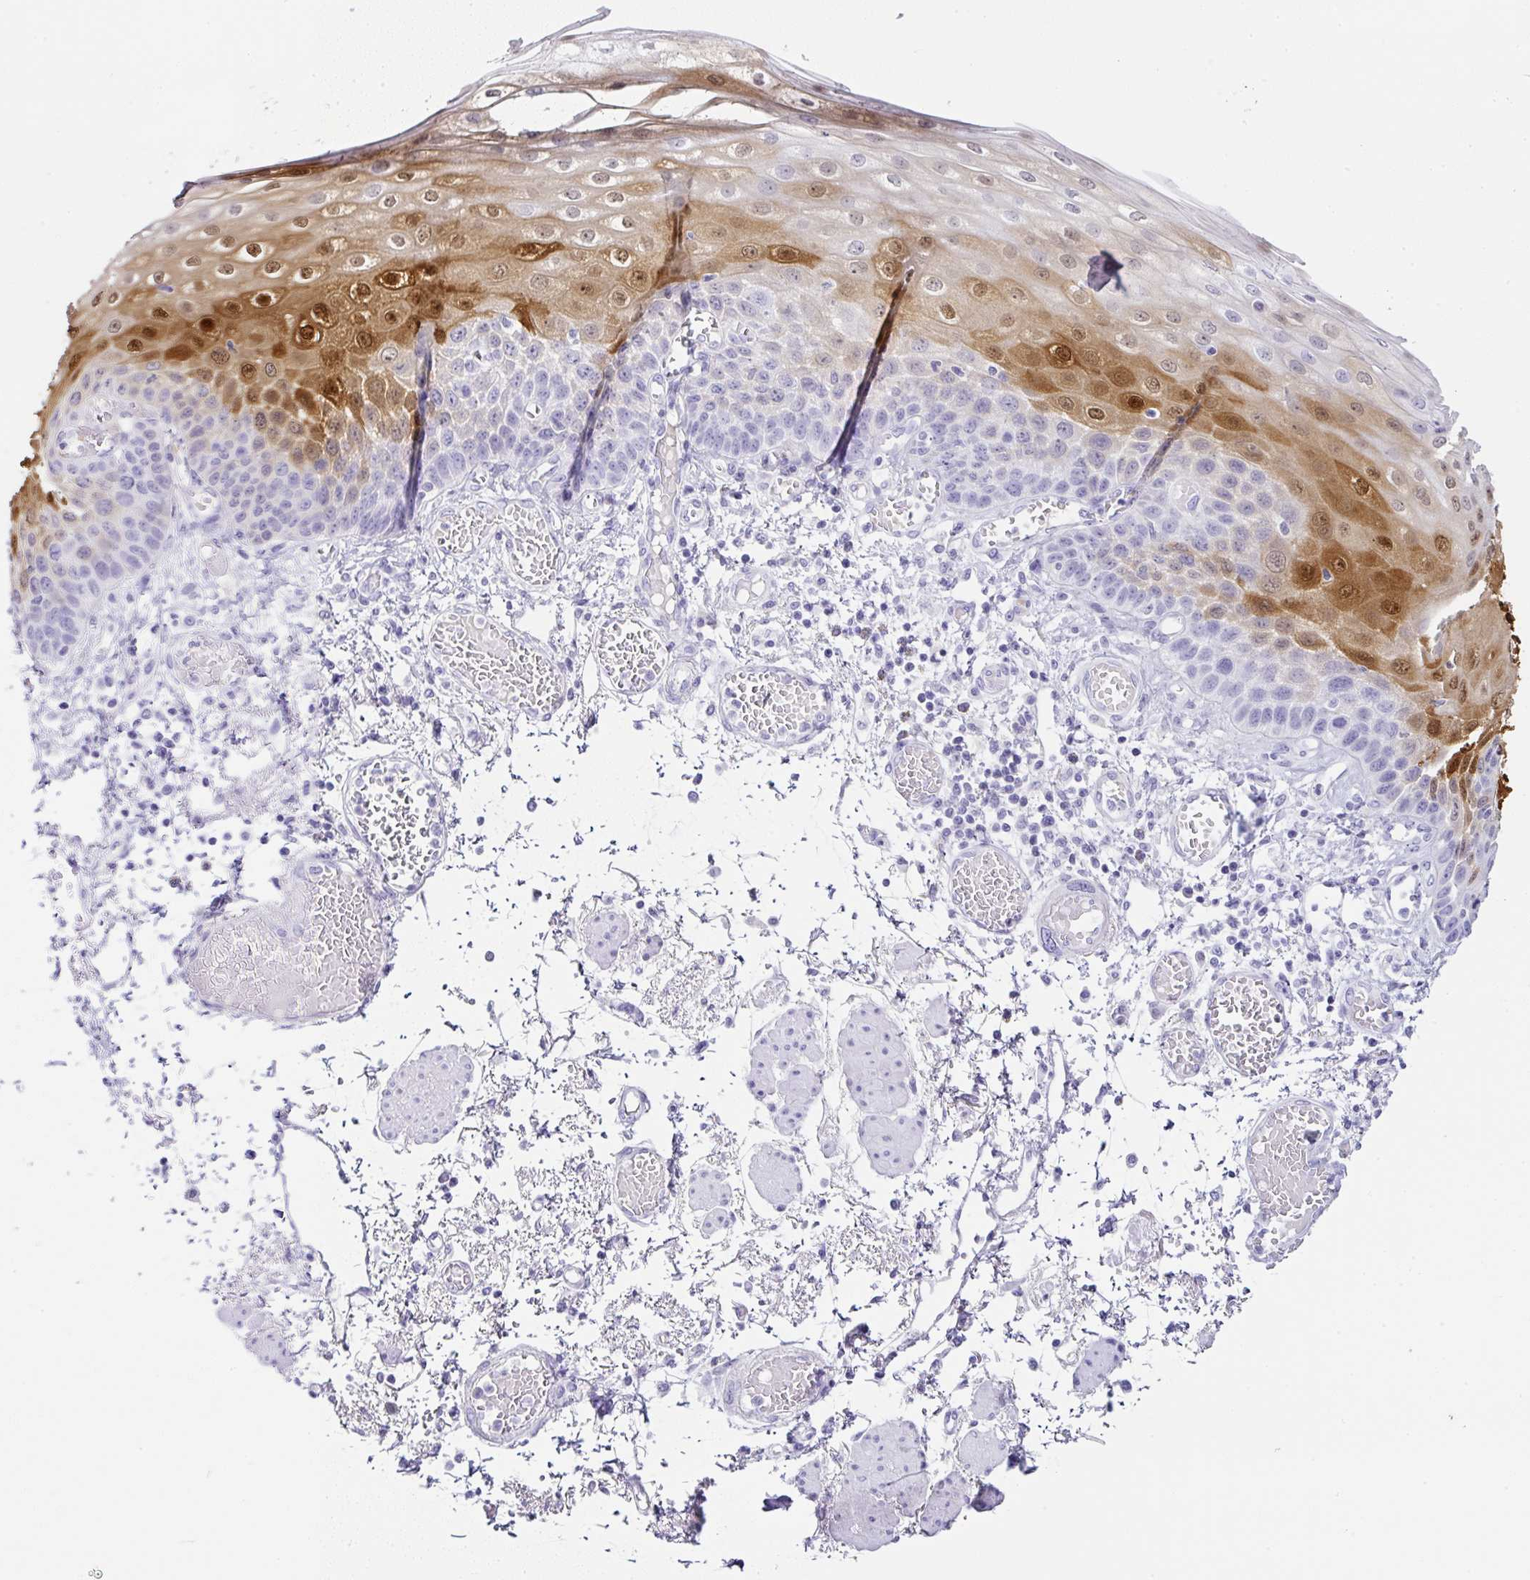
{"staining": {"intensity": "strong", "quantity": "<25%", "location": "cytoplasmic/membranous,nuclear"}, "tissue": "esophagus", "cell_type": "Squamous epithelial cells", "image_type": "normal", "snomed": [{"axis": "morphology", "description": "Normal tissue, NOS"}, {"axis": "morphology", "description": "Adenocarcinoma, NOS"}, {"axis": "topography", "description": "Esophagus"}], "caption": "Immunohistochemical staining of unremarkable human esophagus shows medium levels of strong cytoplasmic/membranous,nuclear expression in approximately <25% of squamous epithelial cells. Immunohistochemistry stains the protein of interest in brown and the nuclei are stained blue.", "gene": "SERPINB3", "patient": {"sex": "male", "age": 81}}